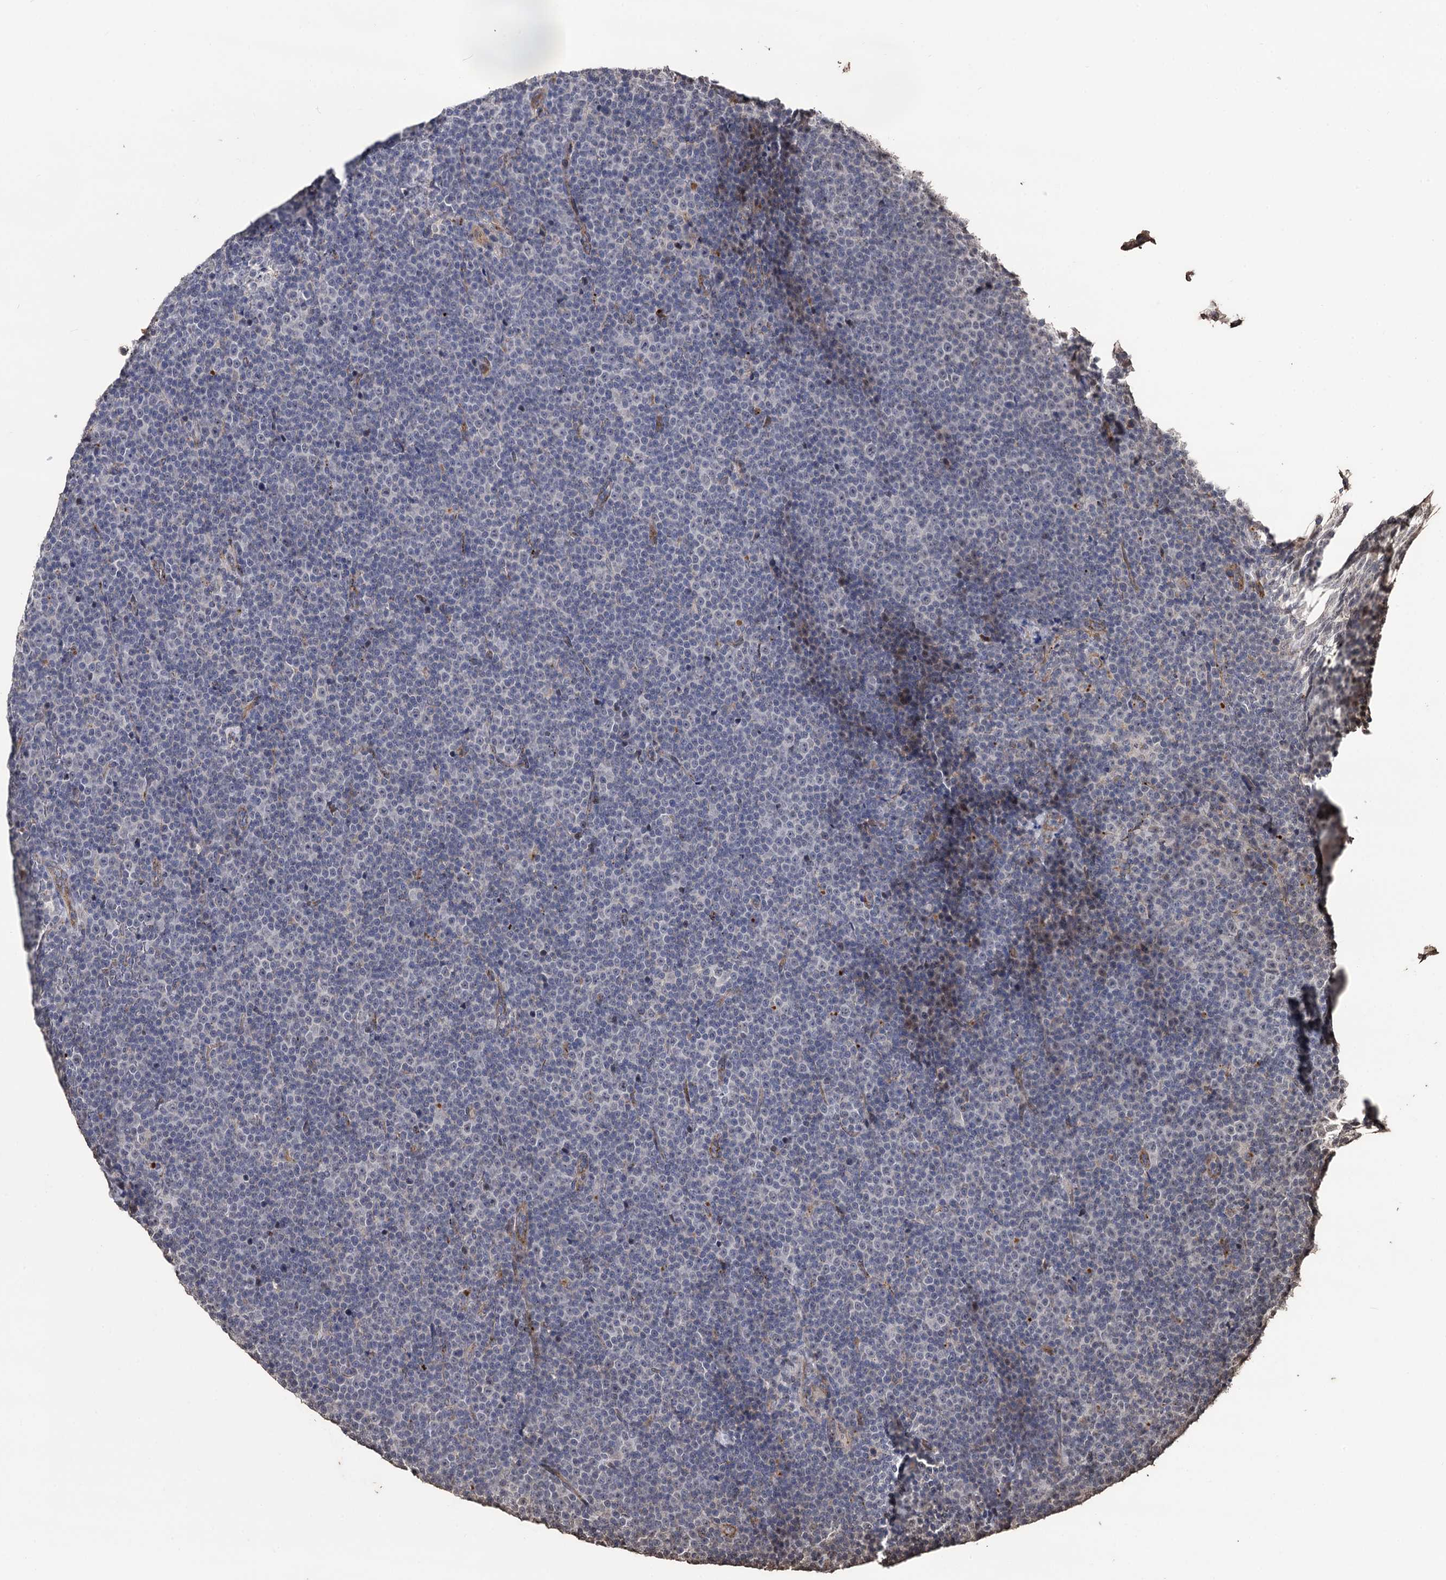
{"staining": {"intensity": "negative", "quantity": "none", "location": "none"}, "tissue": "lymphoma", "cell_type": "Tumor cells", "image_type": "cancer", "snomed": [{"axis": "morphology", "description": "Malignant lymphoma, non-Hodgkin's type, Low grade"}, {"axis": "topography", "description": "Lymph node"}], "caption": "This micrograph is of malignant lymphoma, non-Hodgkin's type (low-grade) stained with immunohistochemistry (IHC) to label a protein in brown with the nuclei are counter-stained blue. There is no expression in tumor cells.", "gene": "MICAL2", "patient": {"sex": "female", "age": 67}}